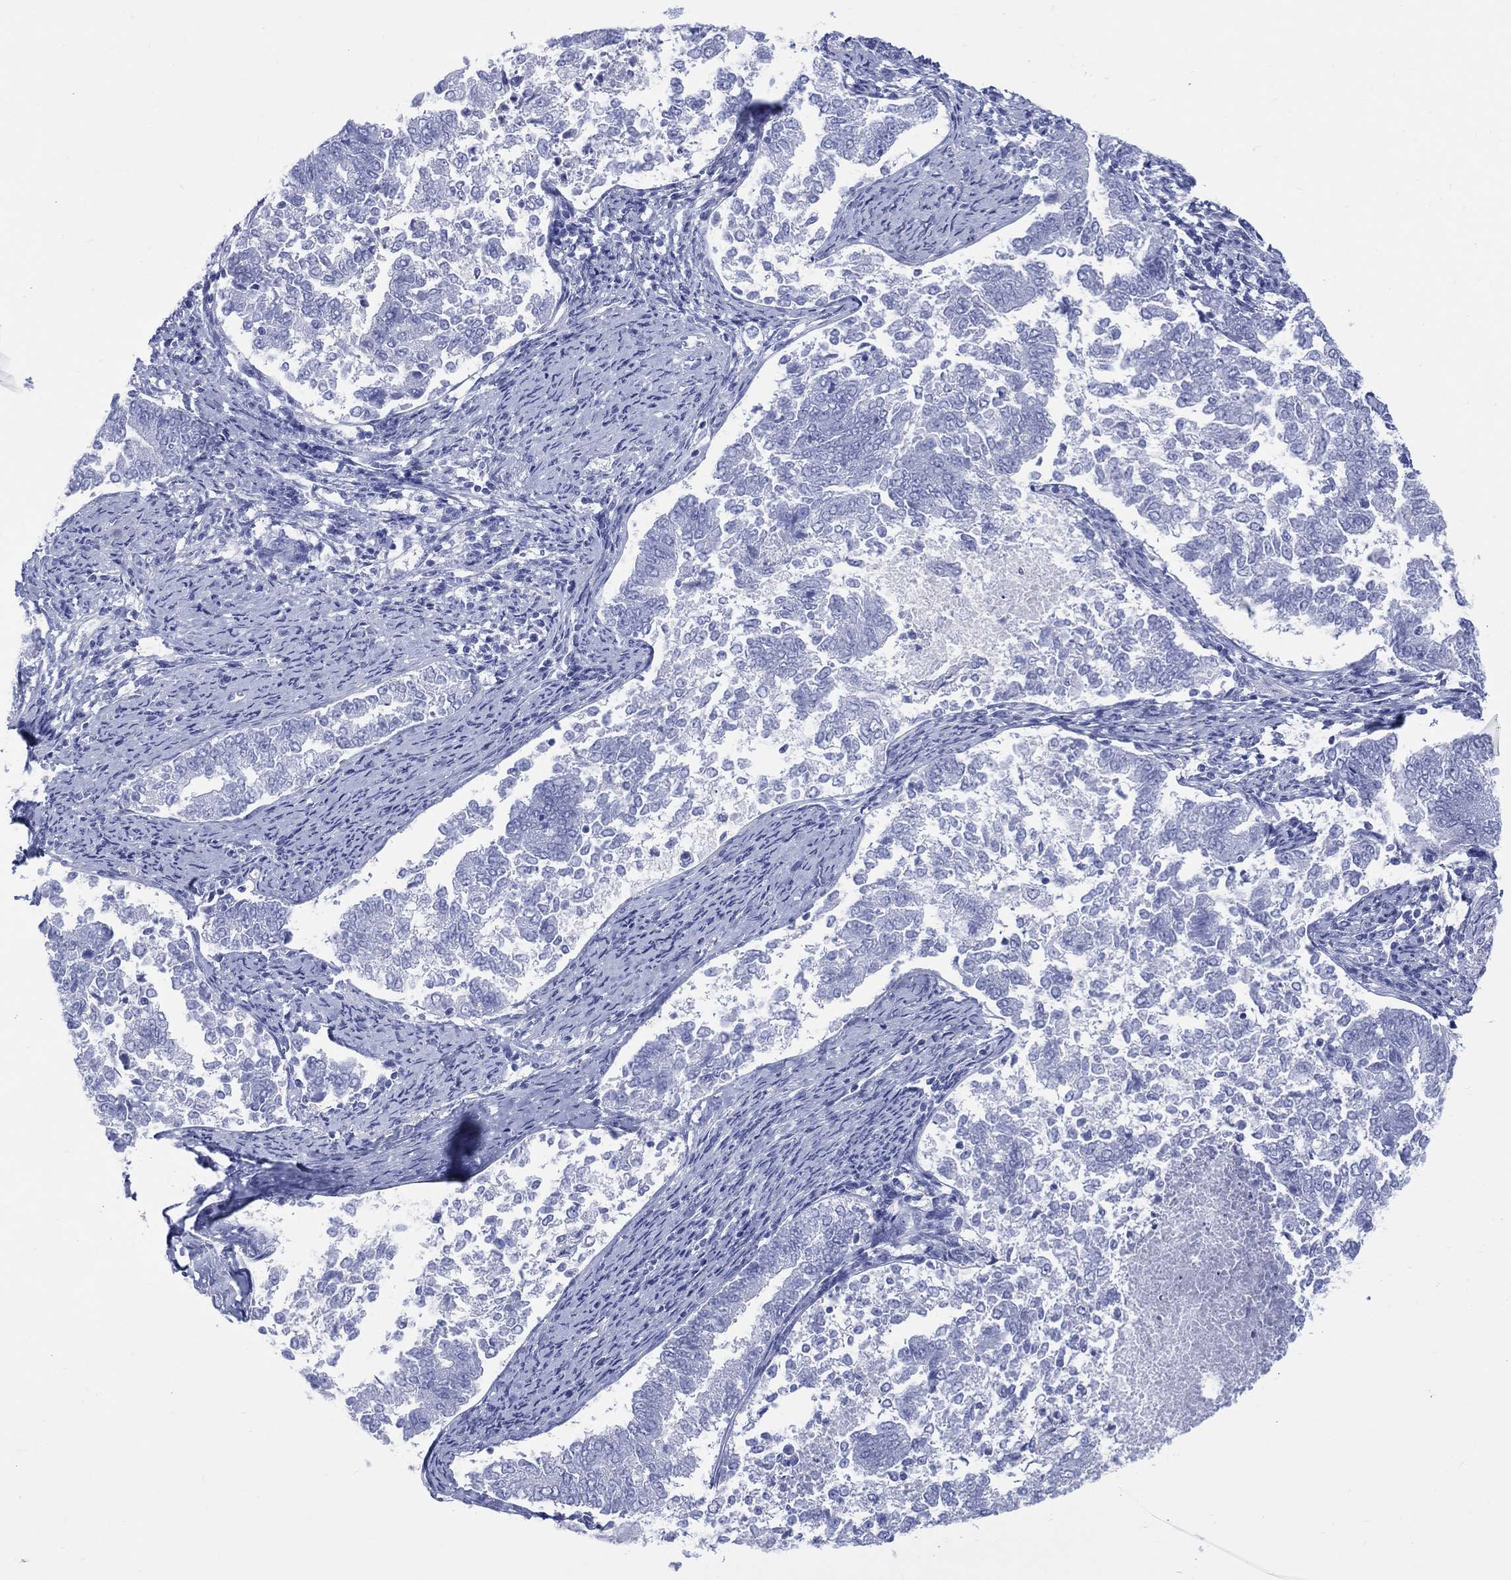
{"staining": {"intensity": "negative", "quantity": "none", "location": "none"}, "tissue": "endometrial cancer", "cell_type": "Tumor cells", "image_type": "cancer", "snomed": [{"axis": "morphology", "description": "Adenocarcinoma, NOS"}, {"axis": "topography", "description": "Endometrium"}], "caption": "Endometrial adenocarcinoma was stained to show a protein in brown. There is no significant positivity in tumor cells.", "gene": "LRRD1", "patient": {"sex": "female", "age": 65}}